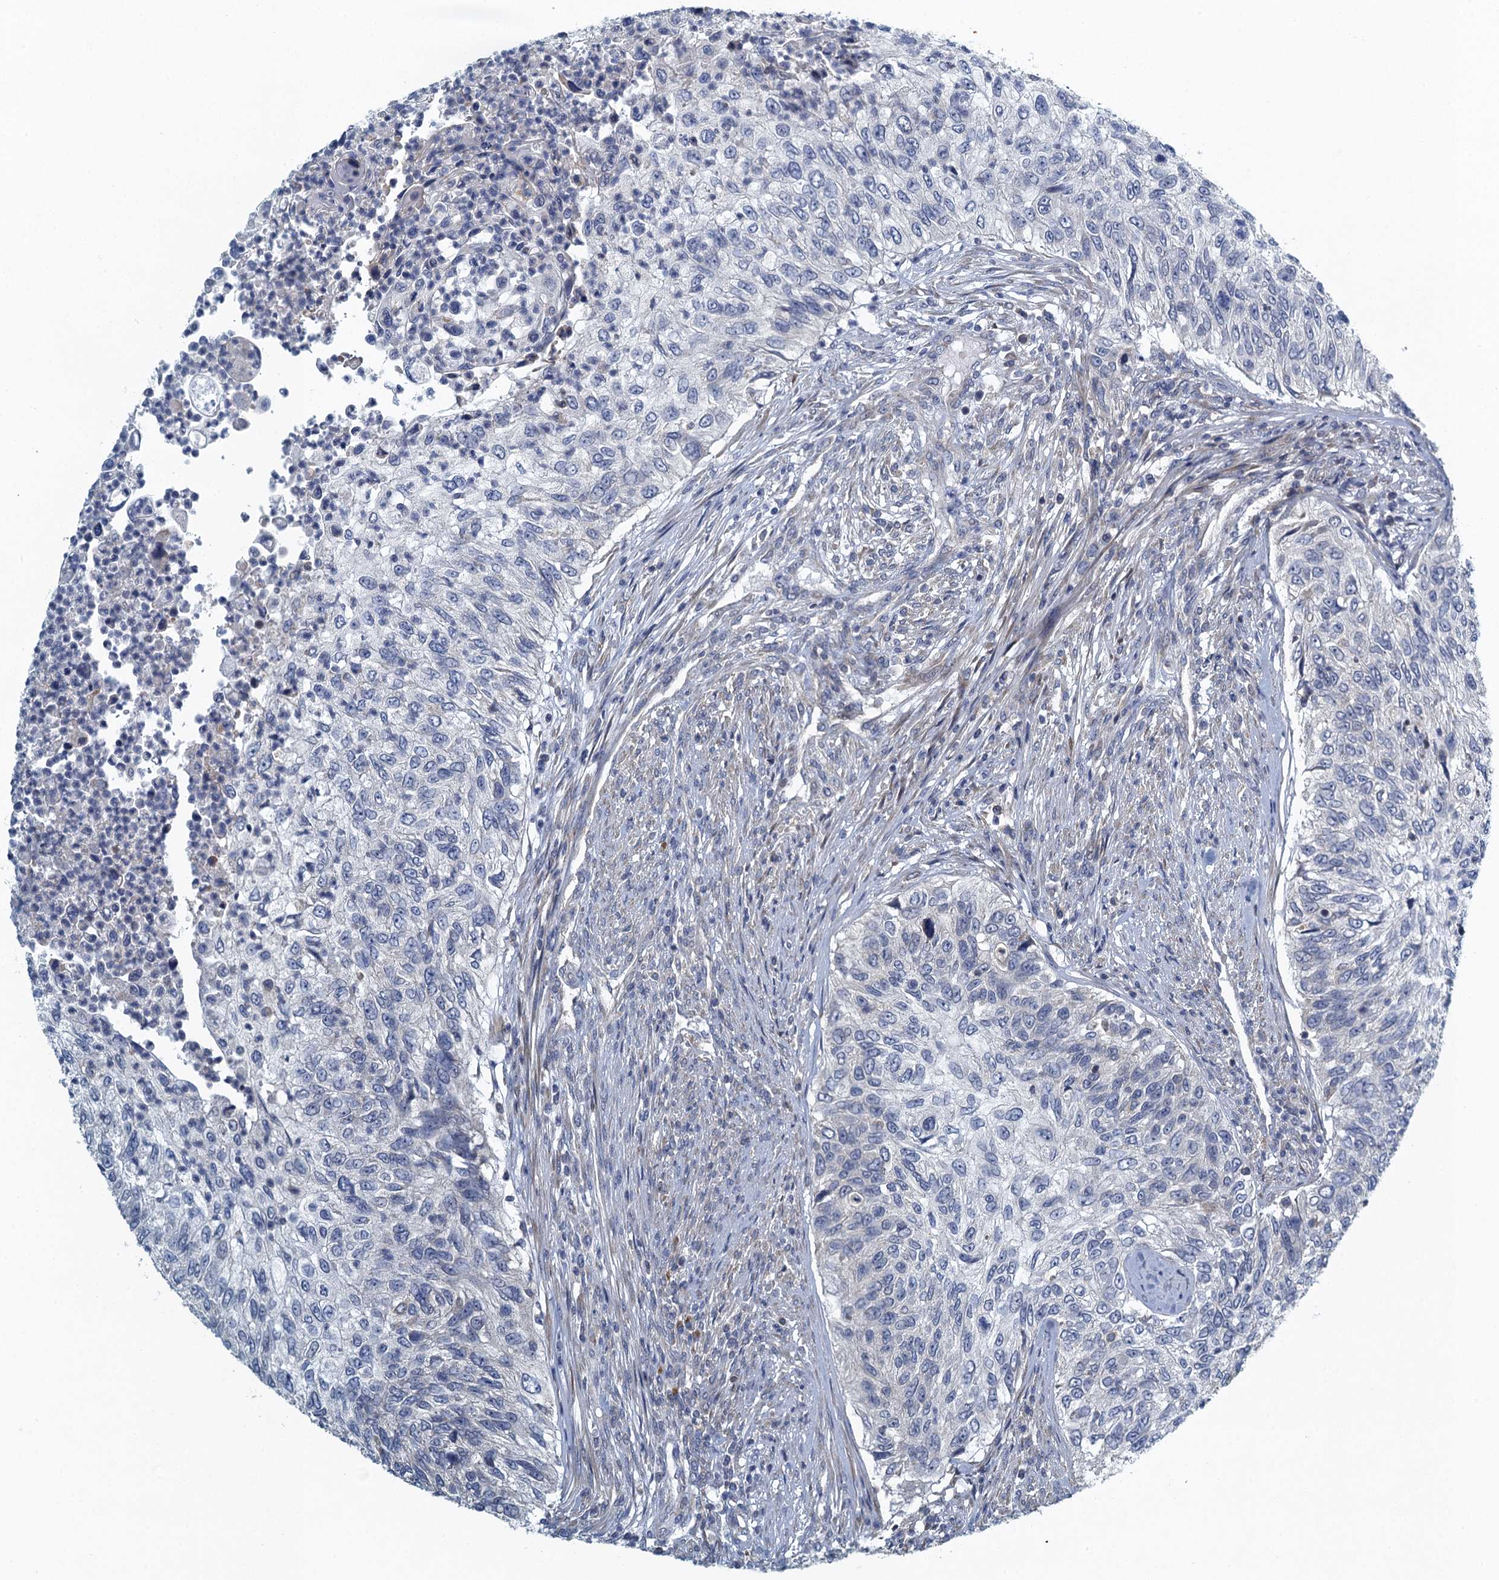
{"staining": {"intensity": "negative", "quantity": "none", "location": "none"}, "tissue": "urothelial cancer", "cell_type": "Tumor cells", "image_type": "cancer", "snomed": [{"axis": "morphology", "description": "Urothelial carcinoma, High grade"}, {"axis": "topography", "description": "Urinary bladder"}], "caption": "This is an immunohistochemistry micrograph of human urothelial cancer. There is no positivity in tumor cells.", "gene": "ALG2", "patient": {"sex": "female", "age": 60}}